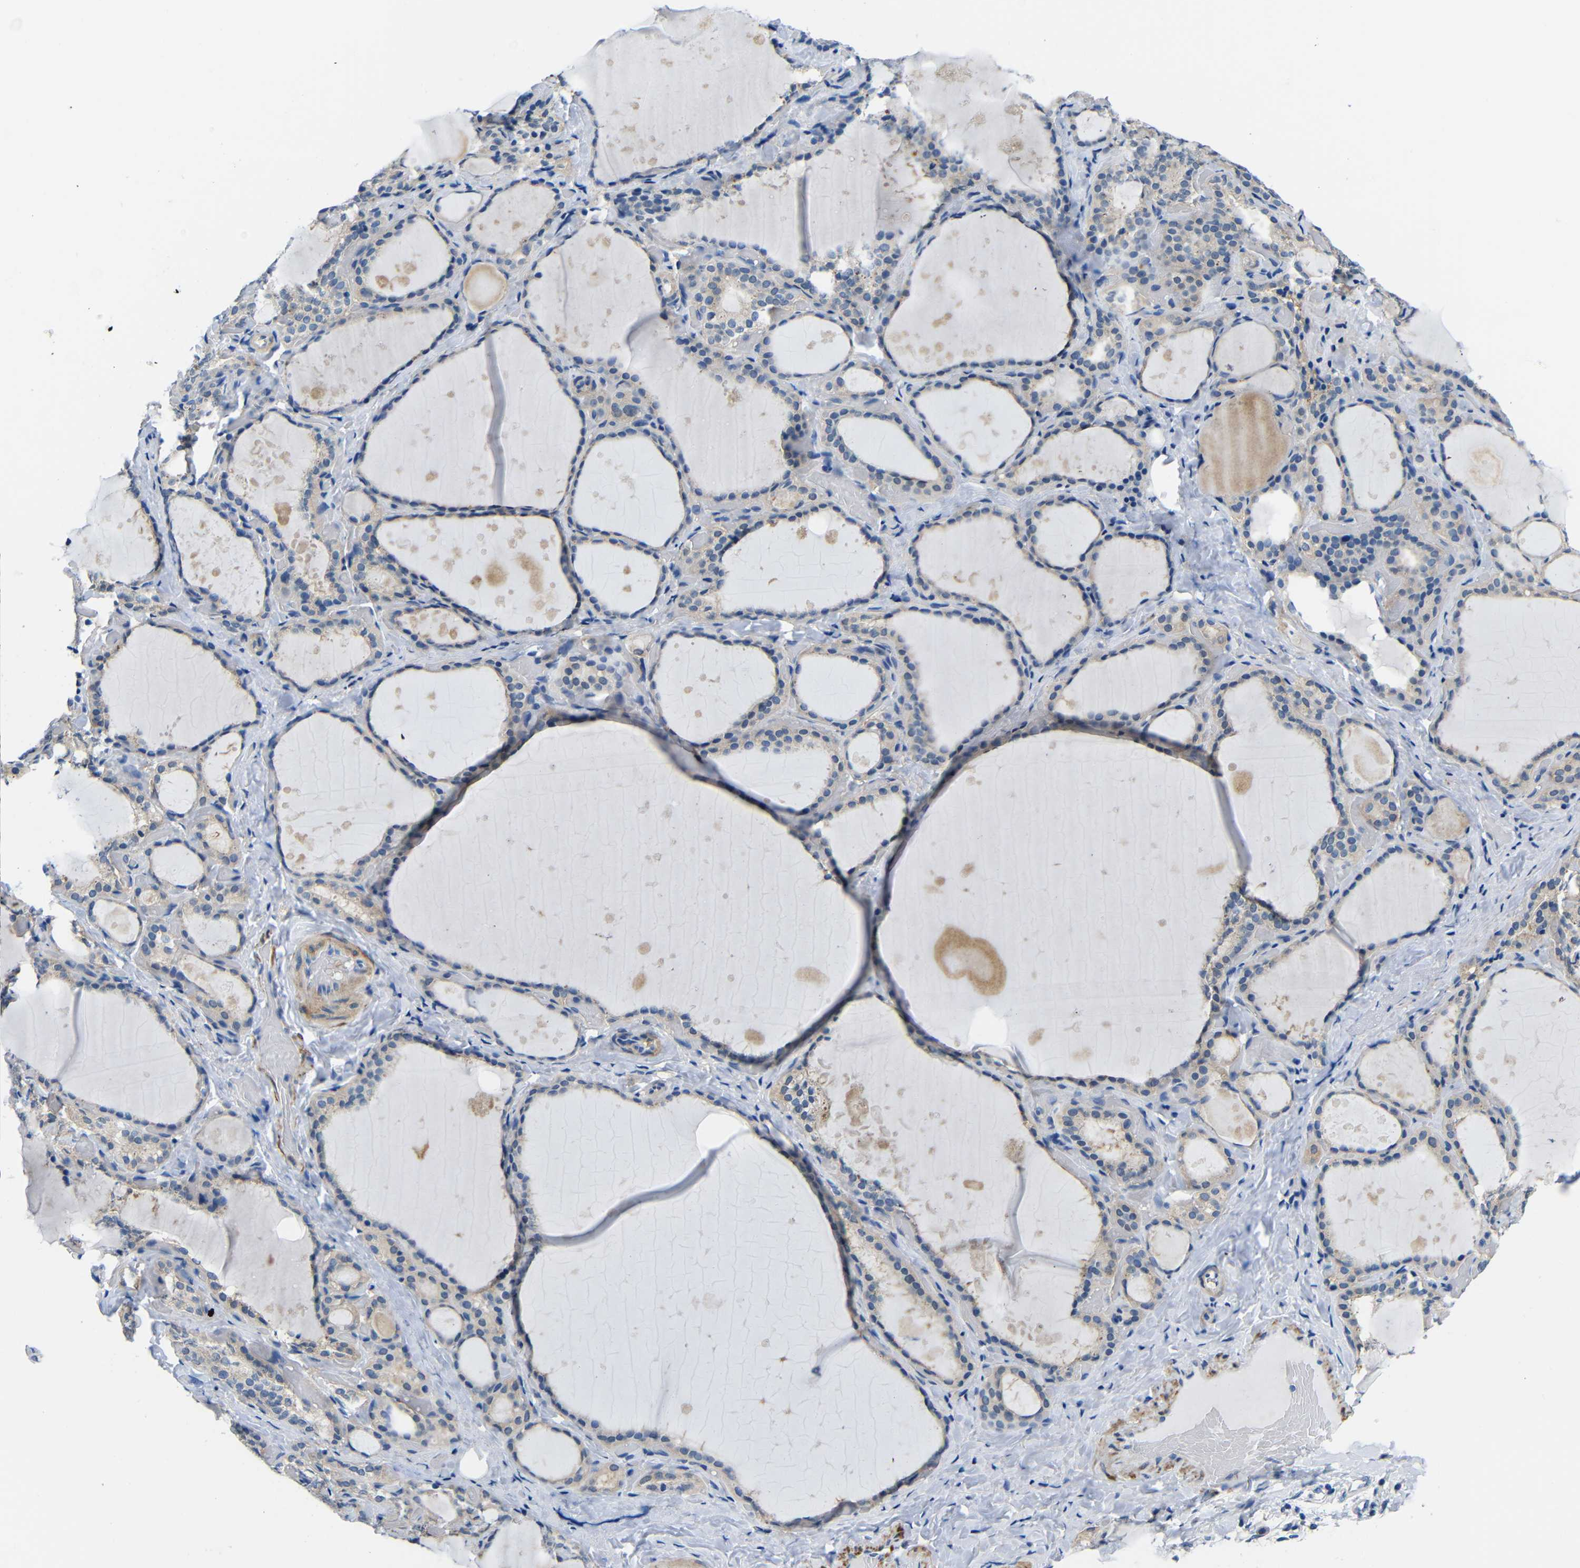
{"staining": {"intensity": "weak", "quantity": "25%-75%", "location": "cytoplasmic/membranous"}, "tissue": "thyroid gland", "cell_type": "Glandular cells", "image_type": "normal", "snomed": [{"axis": "morphology", "description": "Normal tissue, NOS"}, {"axis": "topography", "description": "Thyroid gland"}], "caption": "Glandular cells reveal low levels of weak cytoplasmic/membranous staining in approximately 25%-75% of cells in normal thyroid gland.", "gene": "NEGR1", "patient": {"sex": "female", "age": 44}}